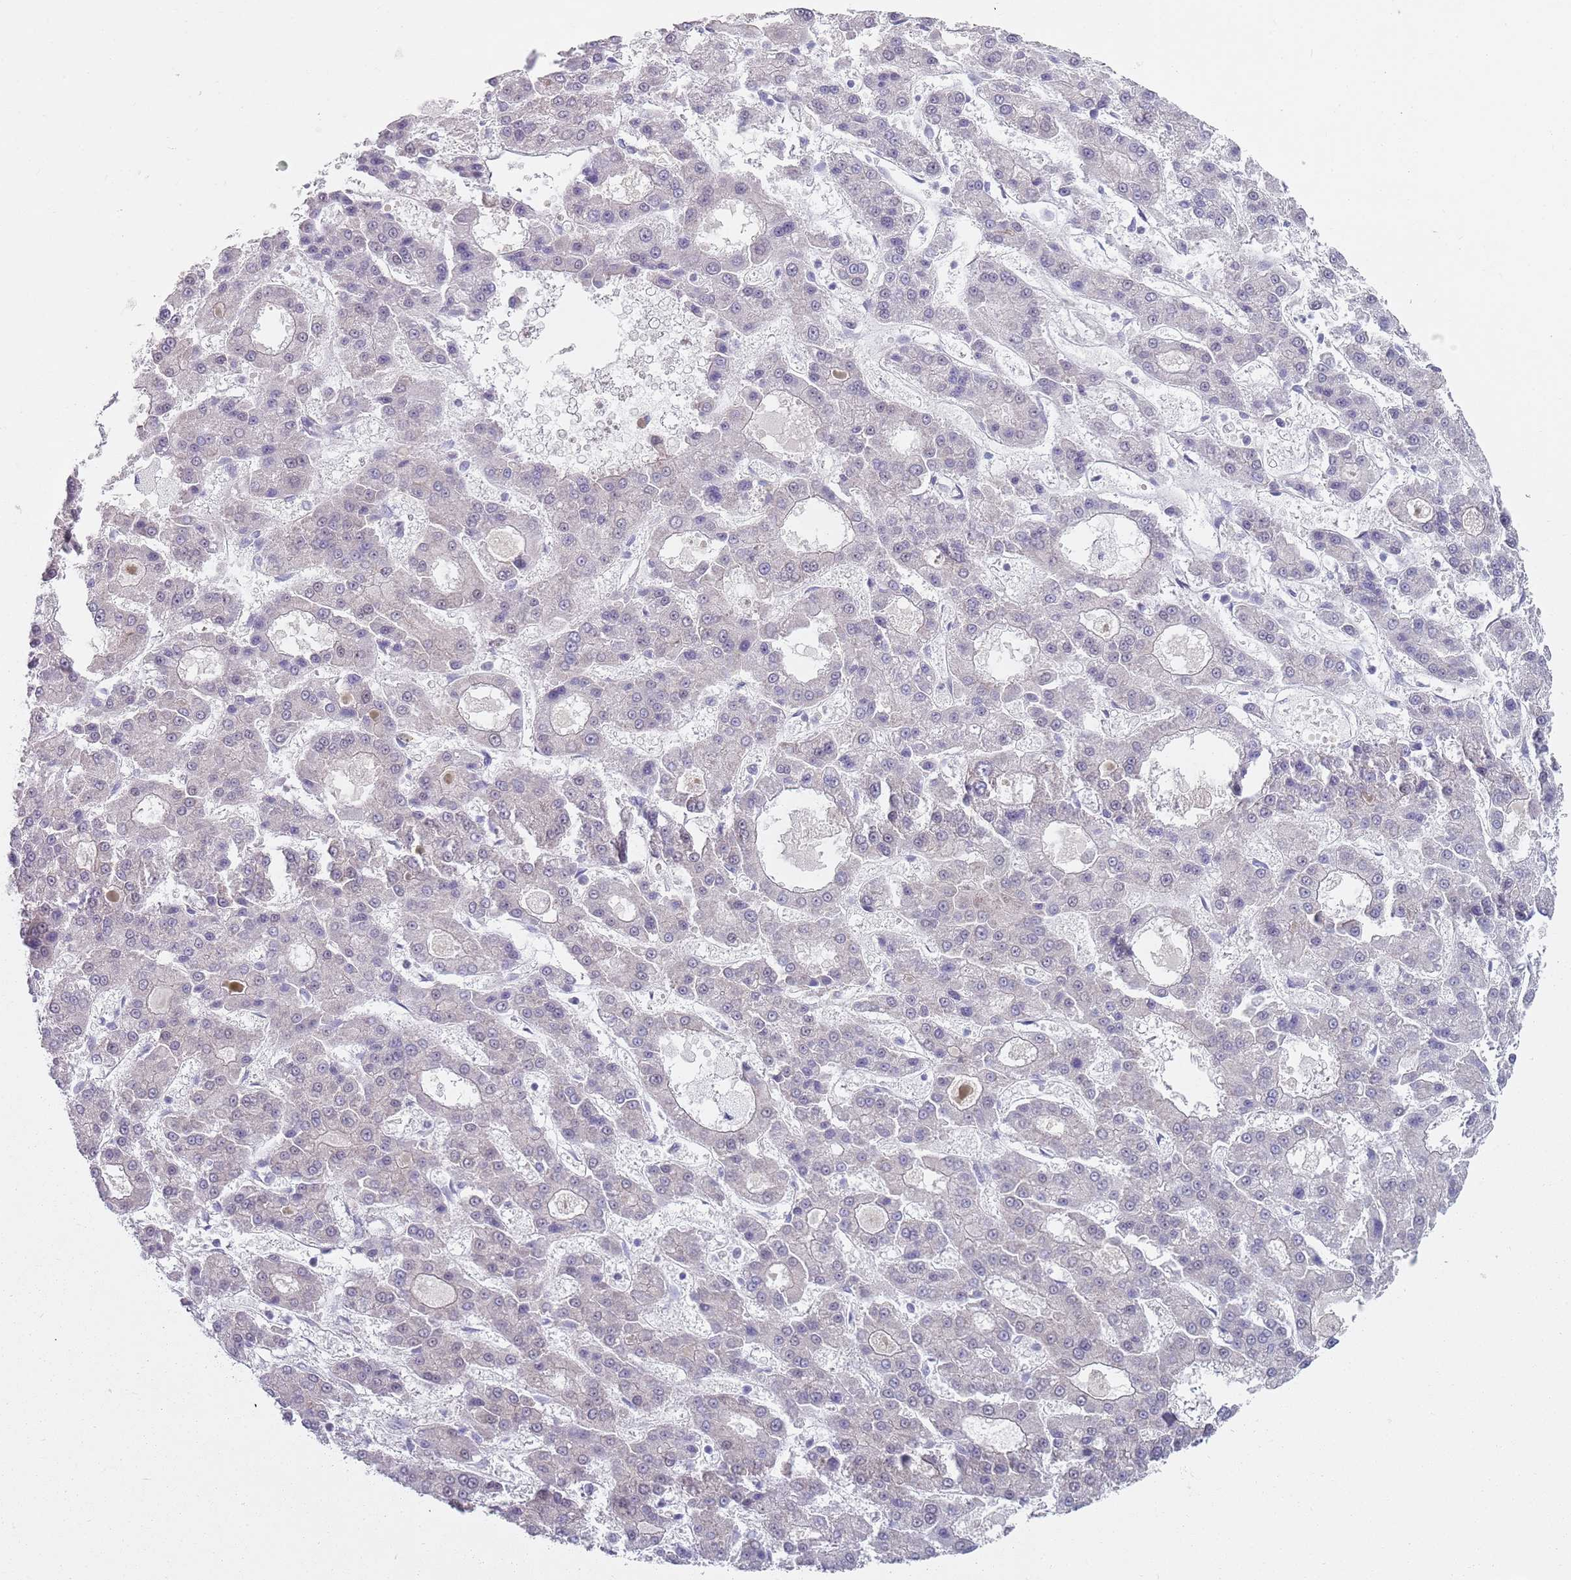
{"staining": {"intensity": "weak", "quantity": "<25%", "location": "cytoplasmic/membranous,nuclear"}, "tissue": "liver cancer", "cell_type": "Tumor cells", "image_type": "cancer", "snomed": [{"axis": "morphology", "description": "Carcinoma, Hepatocellular, NOS"}, {"axis": "topography", "description": "Liver"}], "caption": "The micrograph exhibits no significant staining in tumor cells of liver cancer (hepatocellular carcinoma).", "gene": "SLC26A6", "patient": {"sex": "male", "age": 70}}